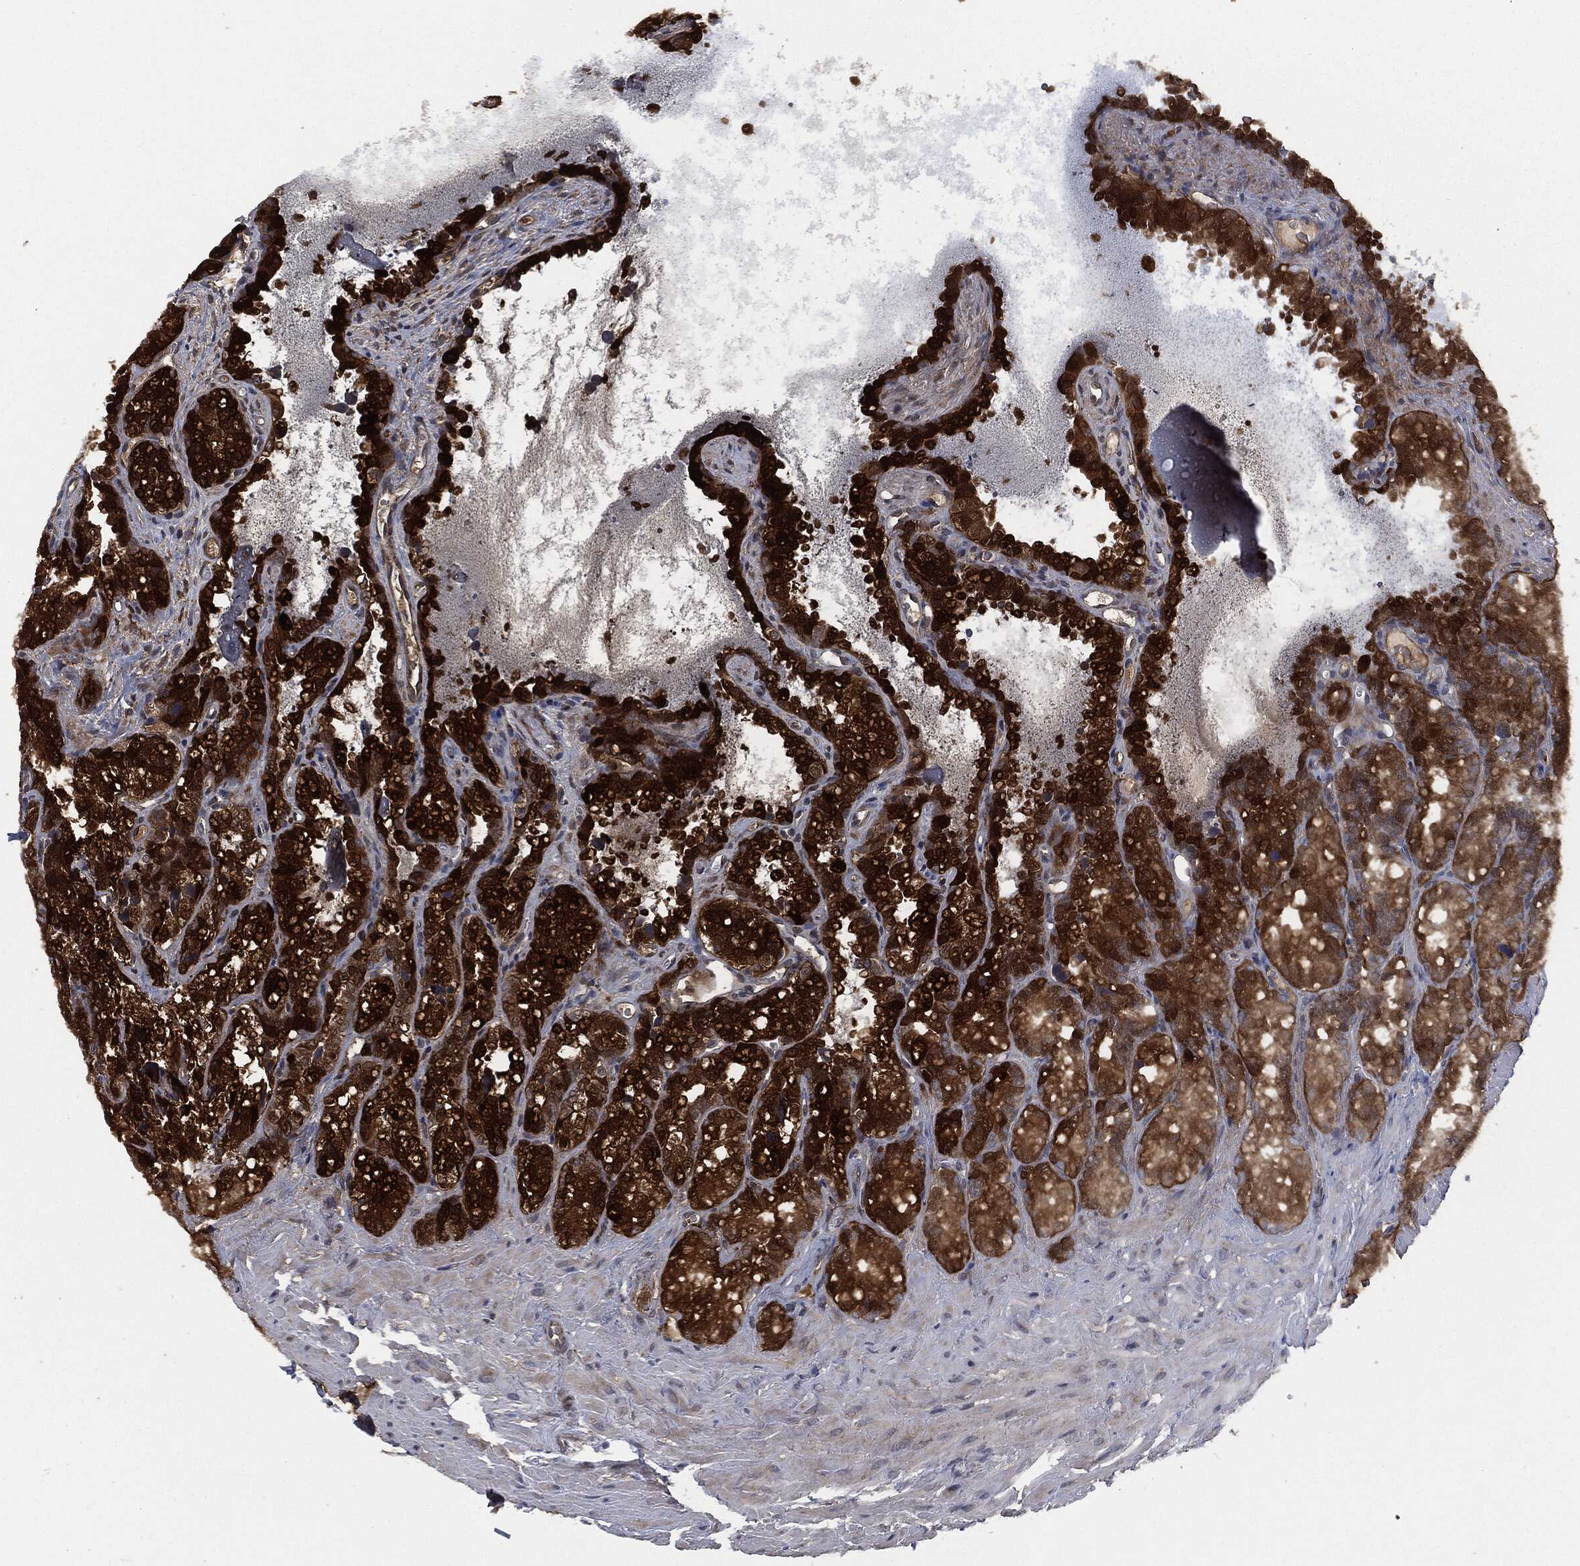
{"staining": {"intensity": "strong", "quantity": ">75%", "location": "cytoplasmic/membranous"}, "tissue": "seminal vesicle", "cell_type": "Glandular cells", "image_type": "normal", "snomed": [{"axis": "morphology", "description": "Normal tissue, NOS"}, {"axis": "topography", "description": "Seminal veicle"}], "caption": "Immunohistochemical staining of benign seminal vesicle demonstrates >75% levels of strong cytoplasmic/membranous protein staining in about >75% of glandular cells. The staining was performed using DAB to visualize the protein expression in brown, while the nuclei were stained in blue with hematoxylin (Magnification: 20x).", "gene": "CRABP2", "patient": {"sex": "male", "age": 68}}